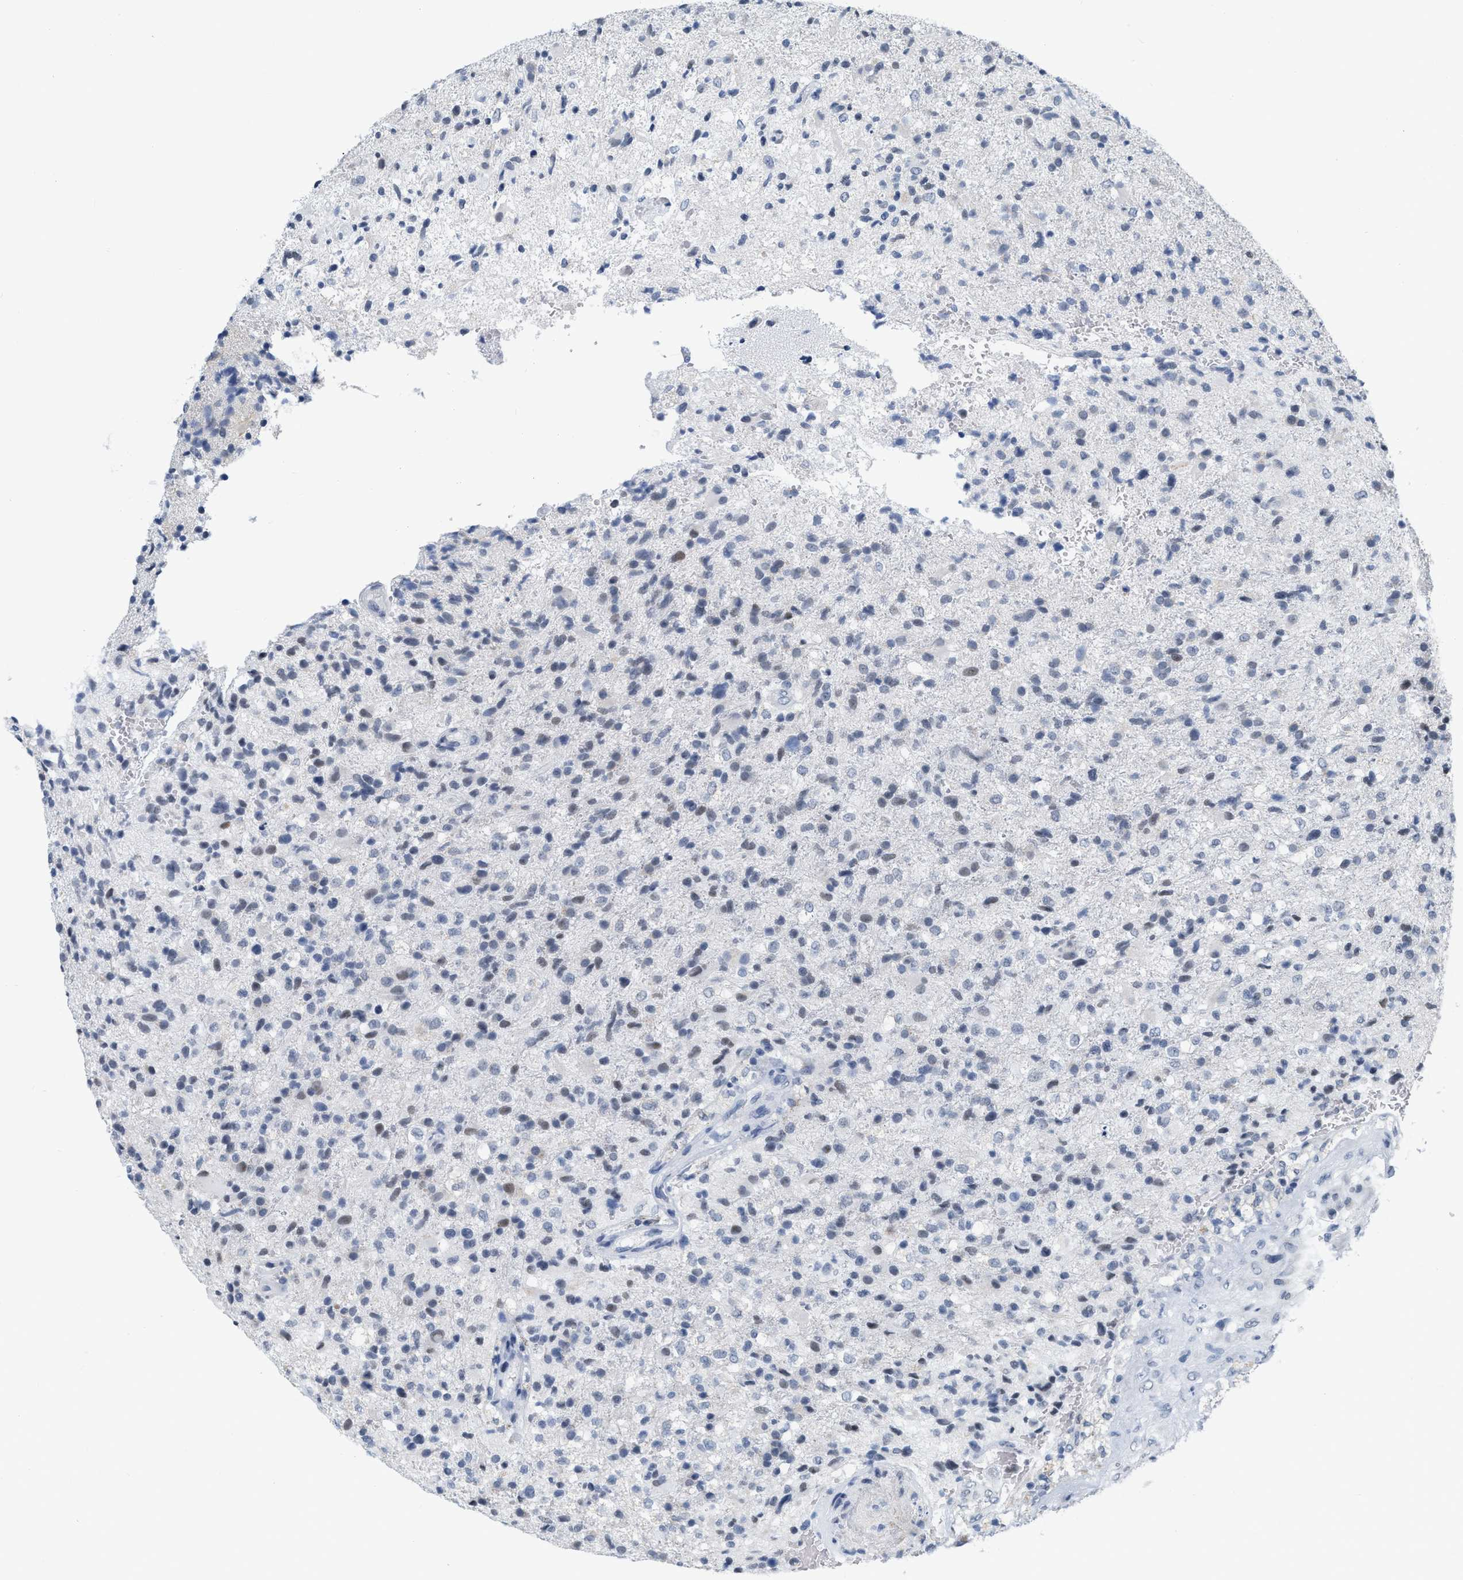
{"staining": {"intensity": "weak", "quantity": "<25%", "location": "nuclear"}, "tissue": "glioma", "cell_type": "Tumor cells", "image_type": "cancer", "snomed": [{"axis": "morphology", "description": "Glioma, malignant, High grade"}, {"axis": "topography", "description": "Brain"}], "caption": "An immunohistochemistry micrograph of glioma is shown. There is no staining in tumor cells of glioma.", "gene": "XIRP1", "patient": {"sex": "male", "age": 72}}